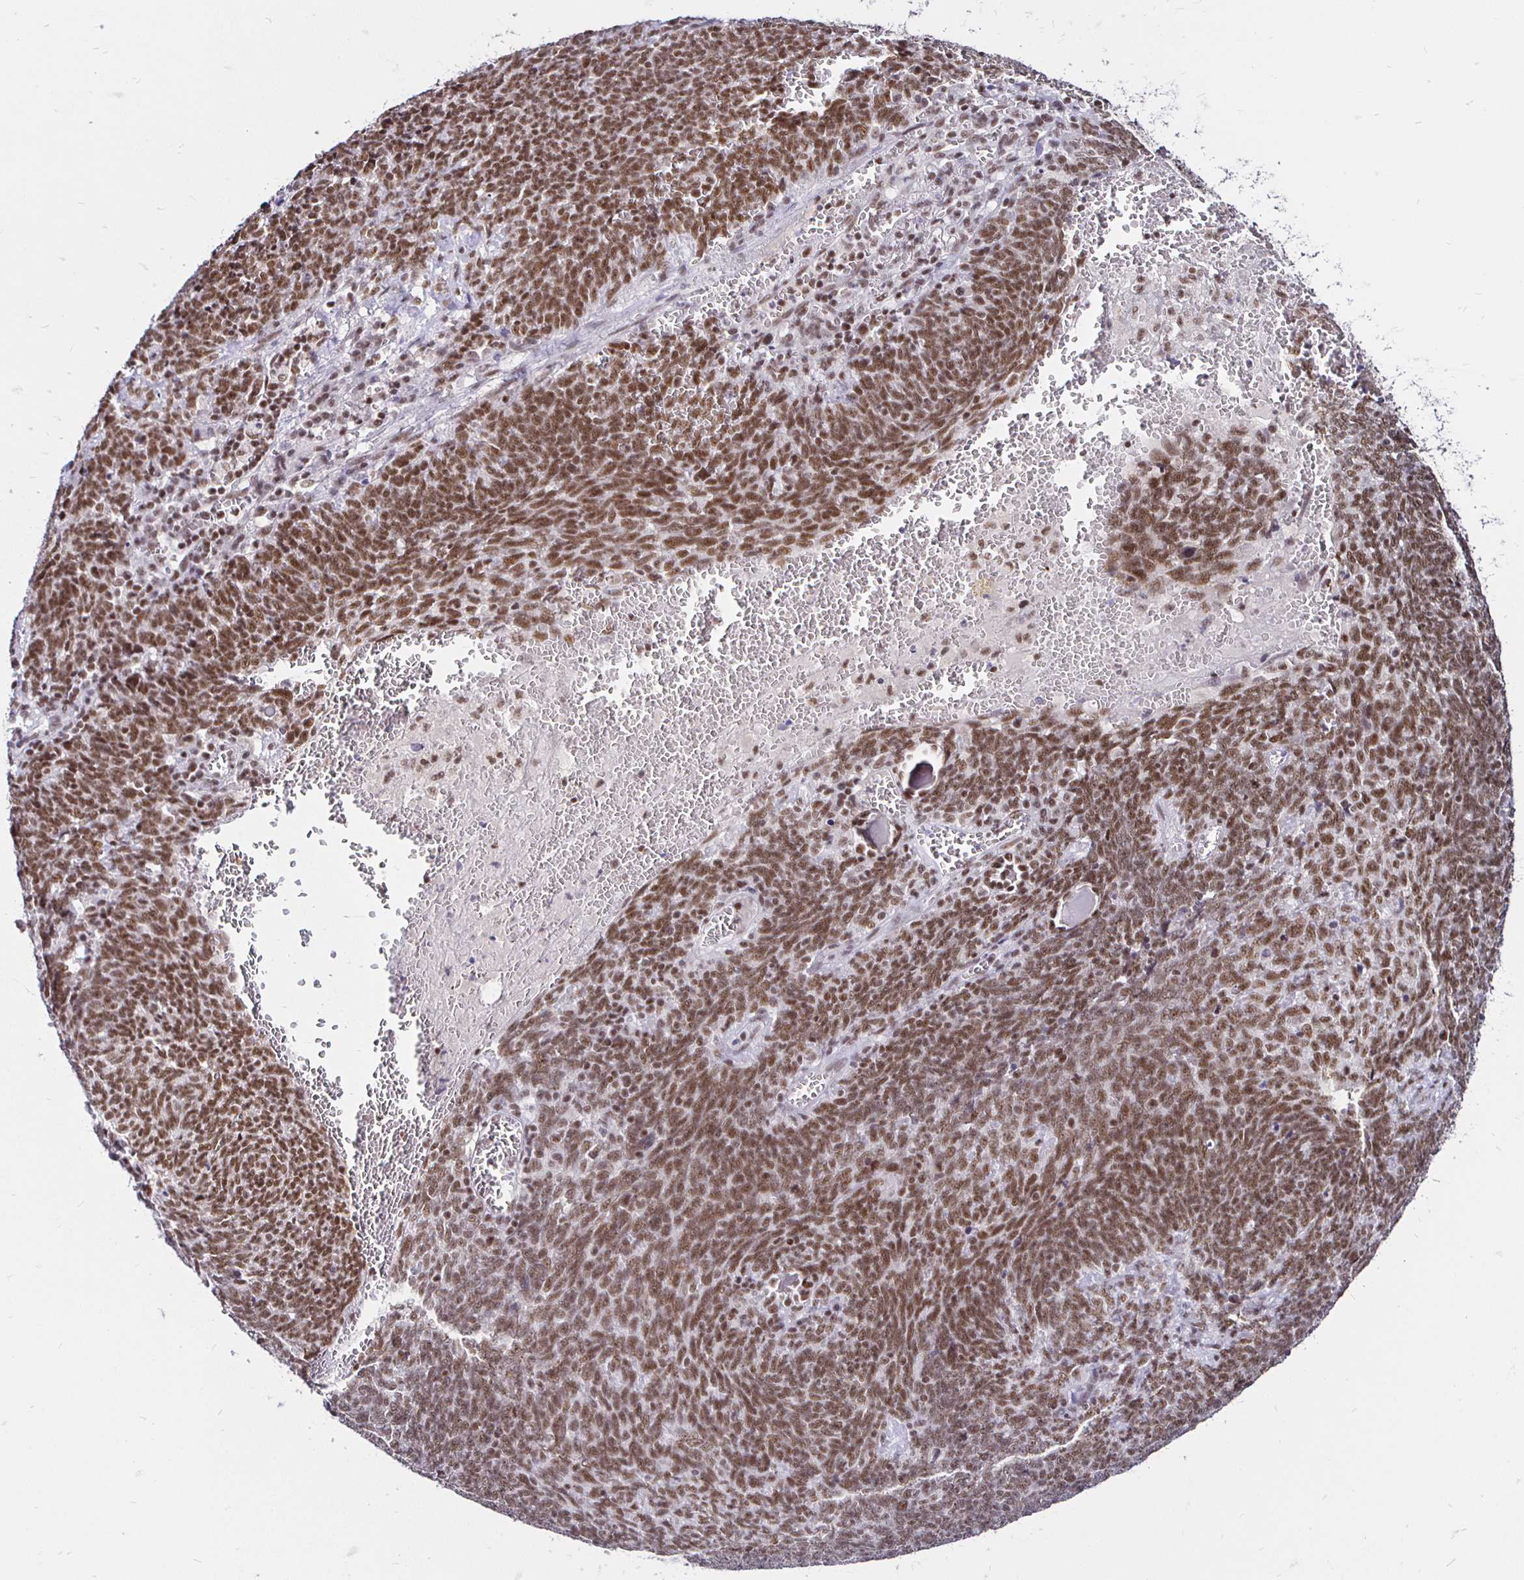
{"staining": {"intensity": "moderate", "quantity": ">75%", "location": "nuclear"}, "tissue": "lung cancer", "cell_type": "Tumor cells", "image_type": "cancer", "snomed": [{"axis": "morphology", "description": "Squamous cell carcinoma, NOS"}, {"axis": "topography", "description": "Lung"}], "caption": "Immunohistochemical staining of squamous cell carcinoma (lung) demonstrates moderate nuclear protein staining in approximately >75% of tumor cells. (DAB (3,3'-diaminobenzidine) IHC with brightfield microscopy, high magnification).", "gene": "SIN3A", "patient": {"sex": "female", "age": 72}}